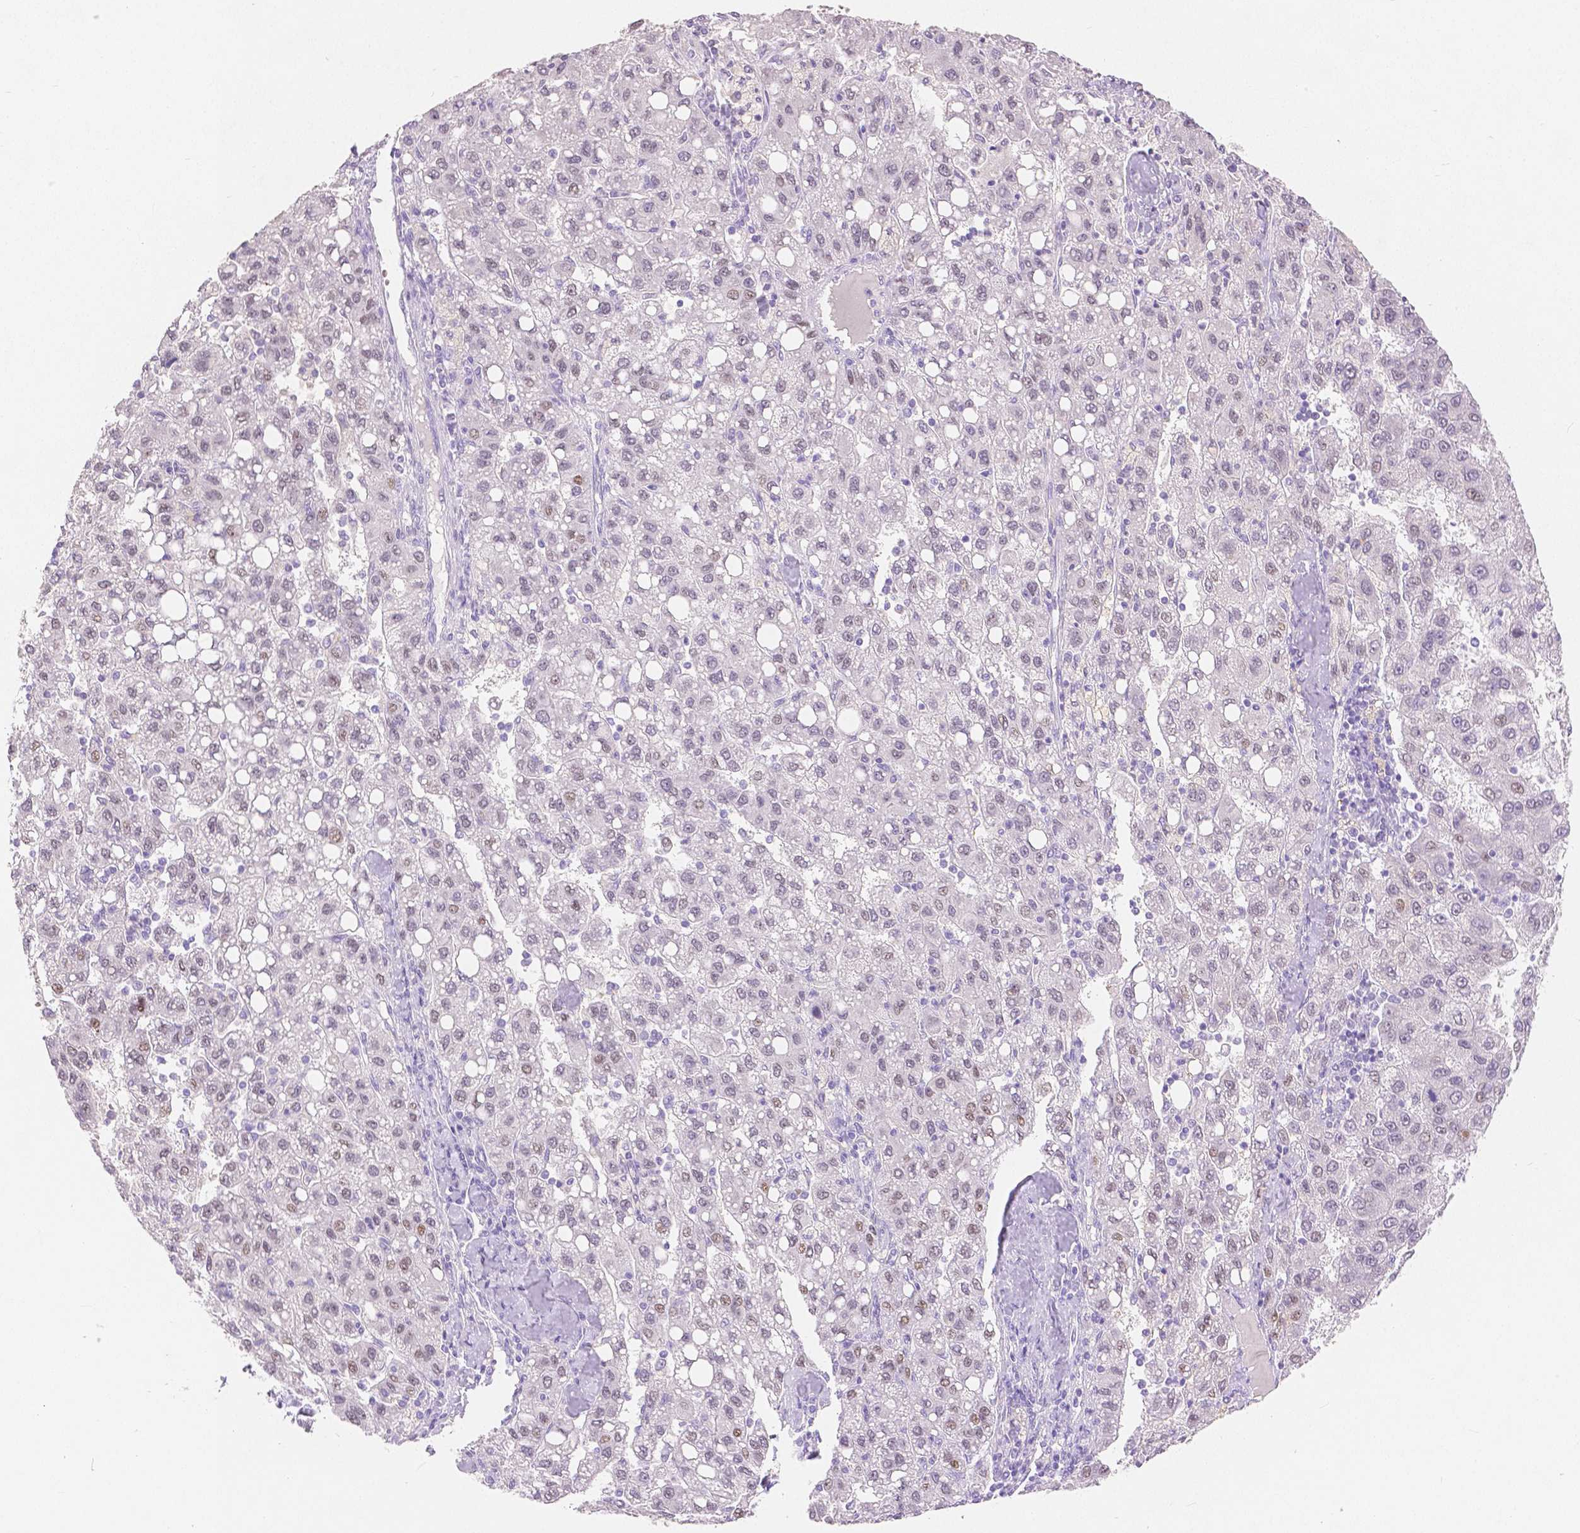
{"staining": {"intensity": "weak", "quantity": "<25%", "location": "nuclear"}, "tissue": "liver cancer", "cell_type": "Tumor cells", "image_type": "cancer", "snomed": [{"axis": "morphology", "description": "Carcinoma, Hepatocellular, NOS"}, {"axis": "topography", "description": "Liver"}], "caption": "Protein analysis of liver hepatocellular carcinoma reveals no significant expression in tumor cells. (DAB (3,3'-diaminobenzidine) IHC, high magnification).", "gene": "HNF1B", "patient": {"sex": "female", "age": 82}}